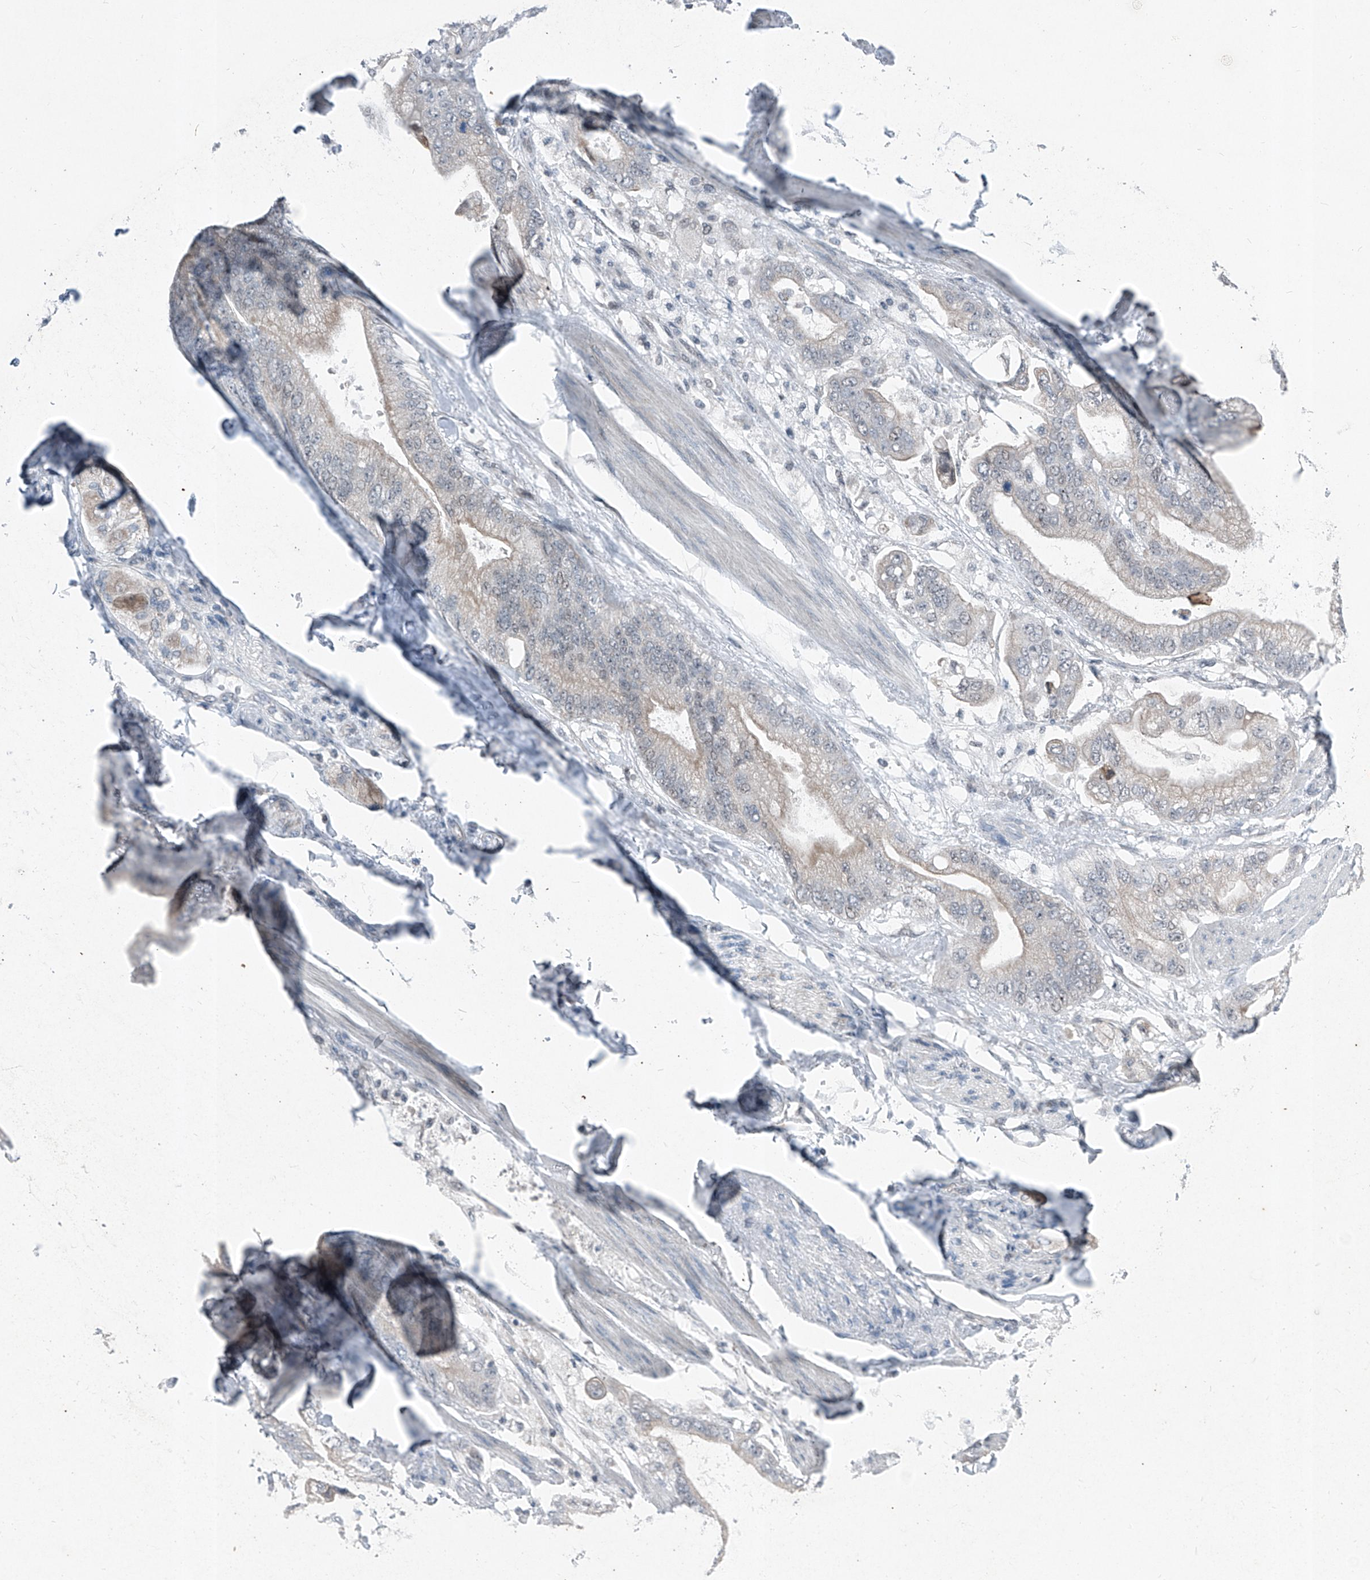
{"staining": {"intensity": "moderate", "quantity": "<25%", "location": "cytoplasmic/membranous"}, "tissue": "stomach cancer", "cell_type": "Tumor cells", "image_type": "cancer", "snomed": [{"axis": "morphology", "description": "Normal tissue, NOS"}, {"axis": "morphology", "description": "Adenocarcinoma, NOS"}, {"axis": "topography", "description": "Stomach"}], "caption": "Adenocarcinoma (stomach) stained with a brown dye shows moderate cytoplasmic/membranous positive staining in approximately <25% of tumor cells.", "gene": "DYRK1B", "patient": {"sex": "male", "age": 62}}